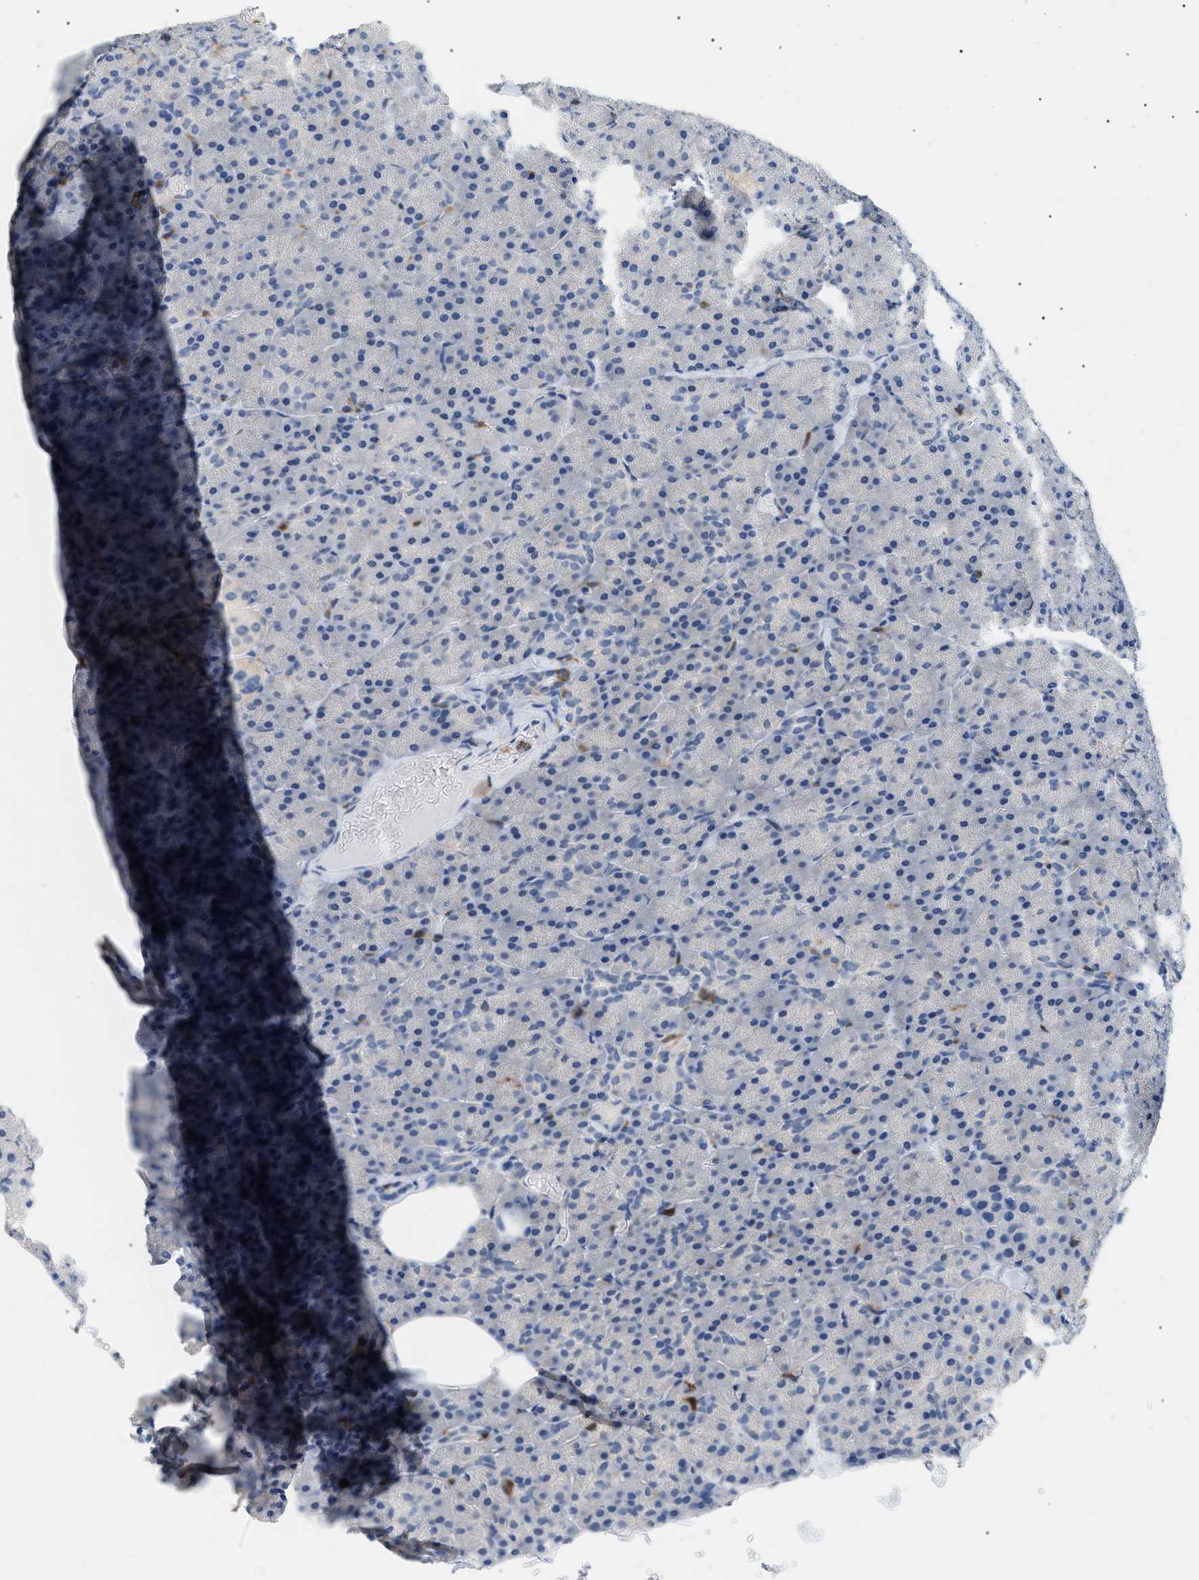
{"staining": {"intensity": "negative", "quantity": "none", "location": "none"}, "tissue": "pancreas", "cell_type": "Exocrine glandular cells", "image_type": "normal", "snomed": [{"axis": "morphology", "description": "Normal tissue, NOS"}, {"axis": "topography", "description": "Pancreas"}], "caption": "IHC of normal pancreas shows no positivity in exocrine glandular cells. Nuclei are stained in blue.", "gene": "INPP5D", "patient": {"sex": "female", "age": 35}}